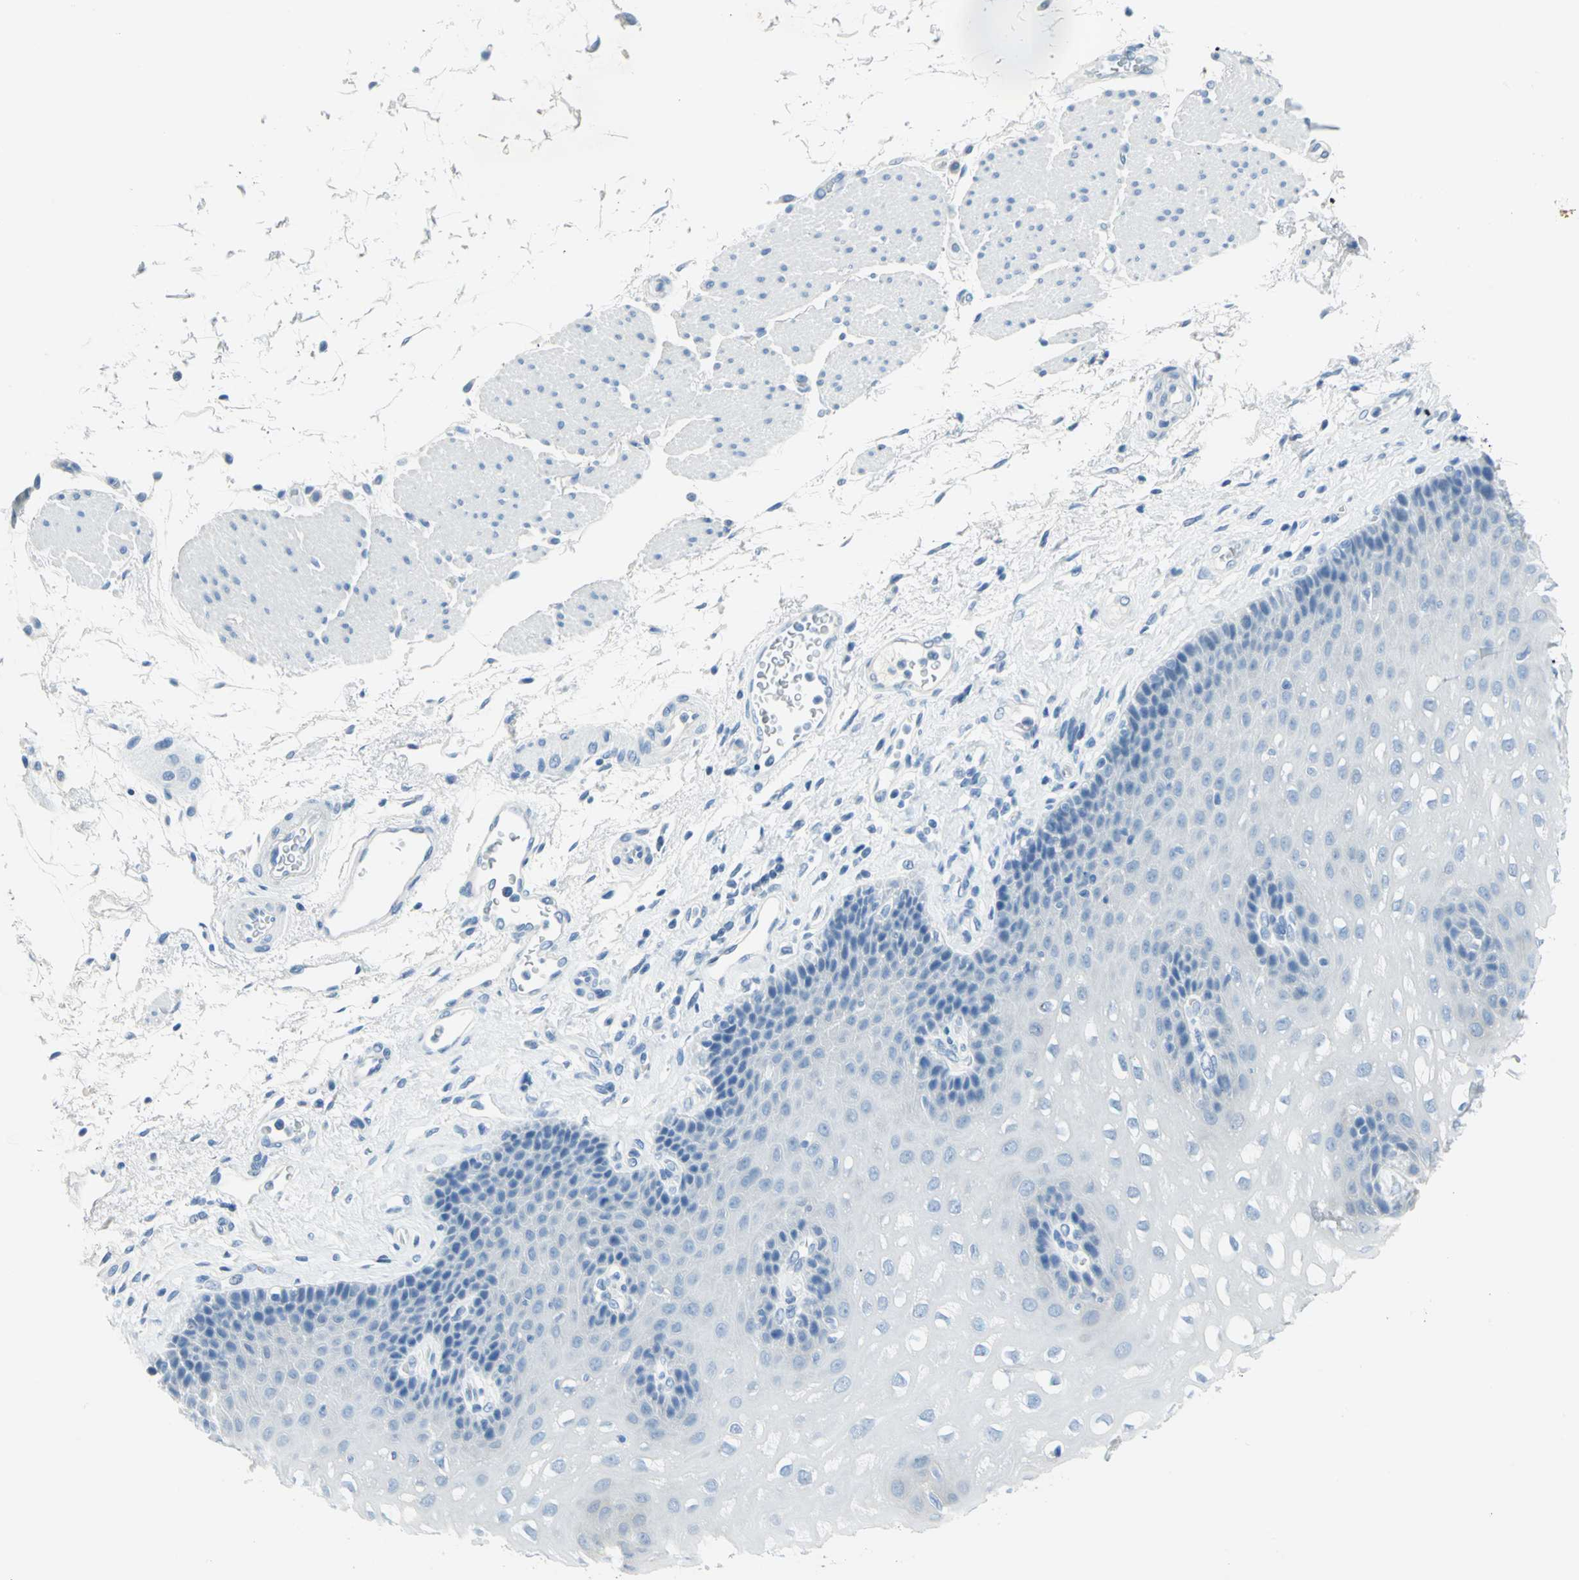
{"staining": {"intensity": "negative", "quantity": "none", "location": "none"}, "tissue": "esophagus", "cell_type": "Squamous epithelial cells", "image_type": "normal", "snomed": [{"axis": "morphology", "description": "Normal tissue, NOS"}, {"axis": "topography", "description": "Esophagus"}], "caption": "DAB immunohistochemical staining of unremarkable human esophagus displays no significant staining in squamous epithelial cells.", "gene": "PKLR", "patient": {"sex": "female", "age": 72}}